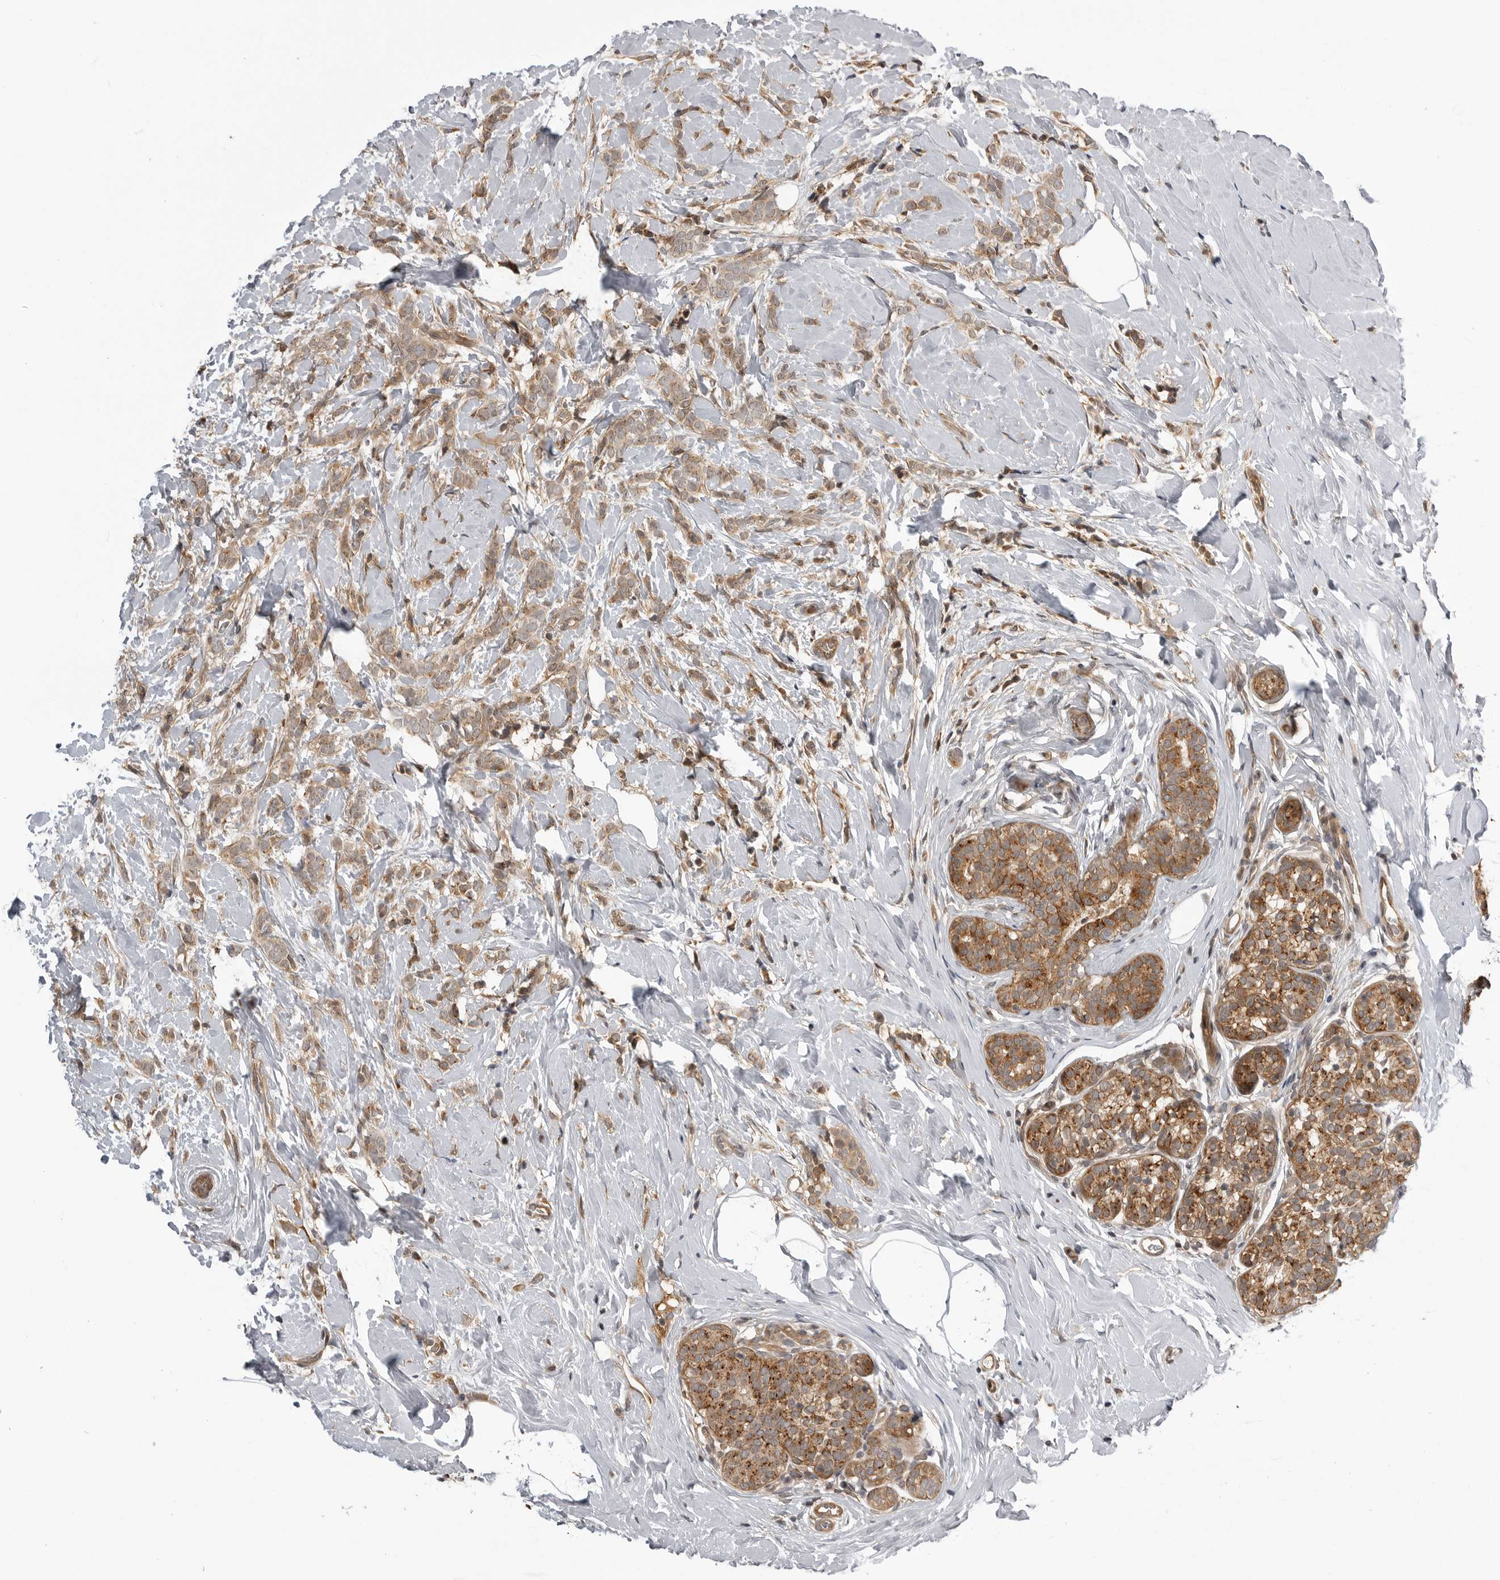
{"staining": {"intensity": "weak", "quantity": ">75%", "location": "cytoplasmic/membranous"}, "tissue": "breast cancer", "cell_type": "Tumor cells", "image_type": "cancer", "snomed": [{"axis": "morphology", "description": "Lobular carcinoma, in situ"}, {"axis": "morphology", "description": "Lobular carcinoma"}, {"axis": "topography", "description": "Breast"}], "caption": "This image shows IHC staining of human breast cancer, with low weak cytoplasmic/membranous positivity in about >75% of tumor cells.", "gene": "LRRC45", "patient": {"sex": "female", "age": 41}}